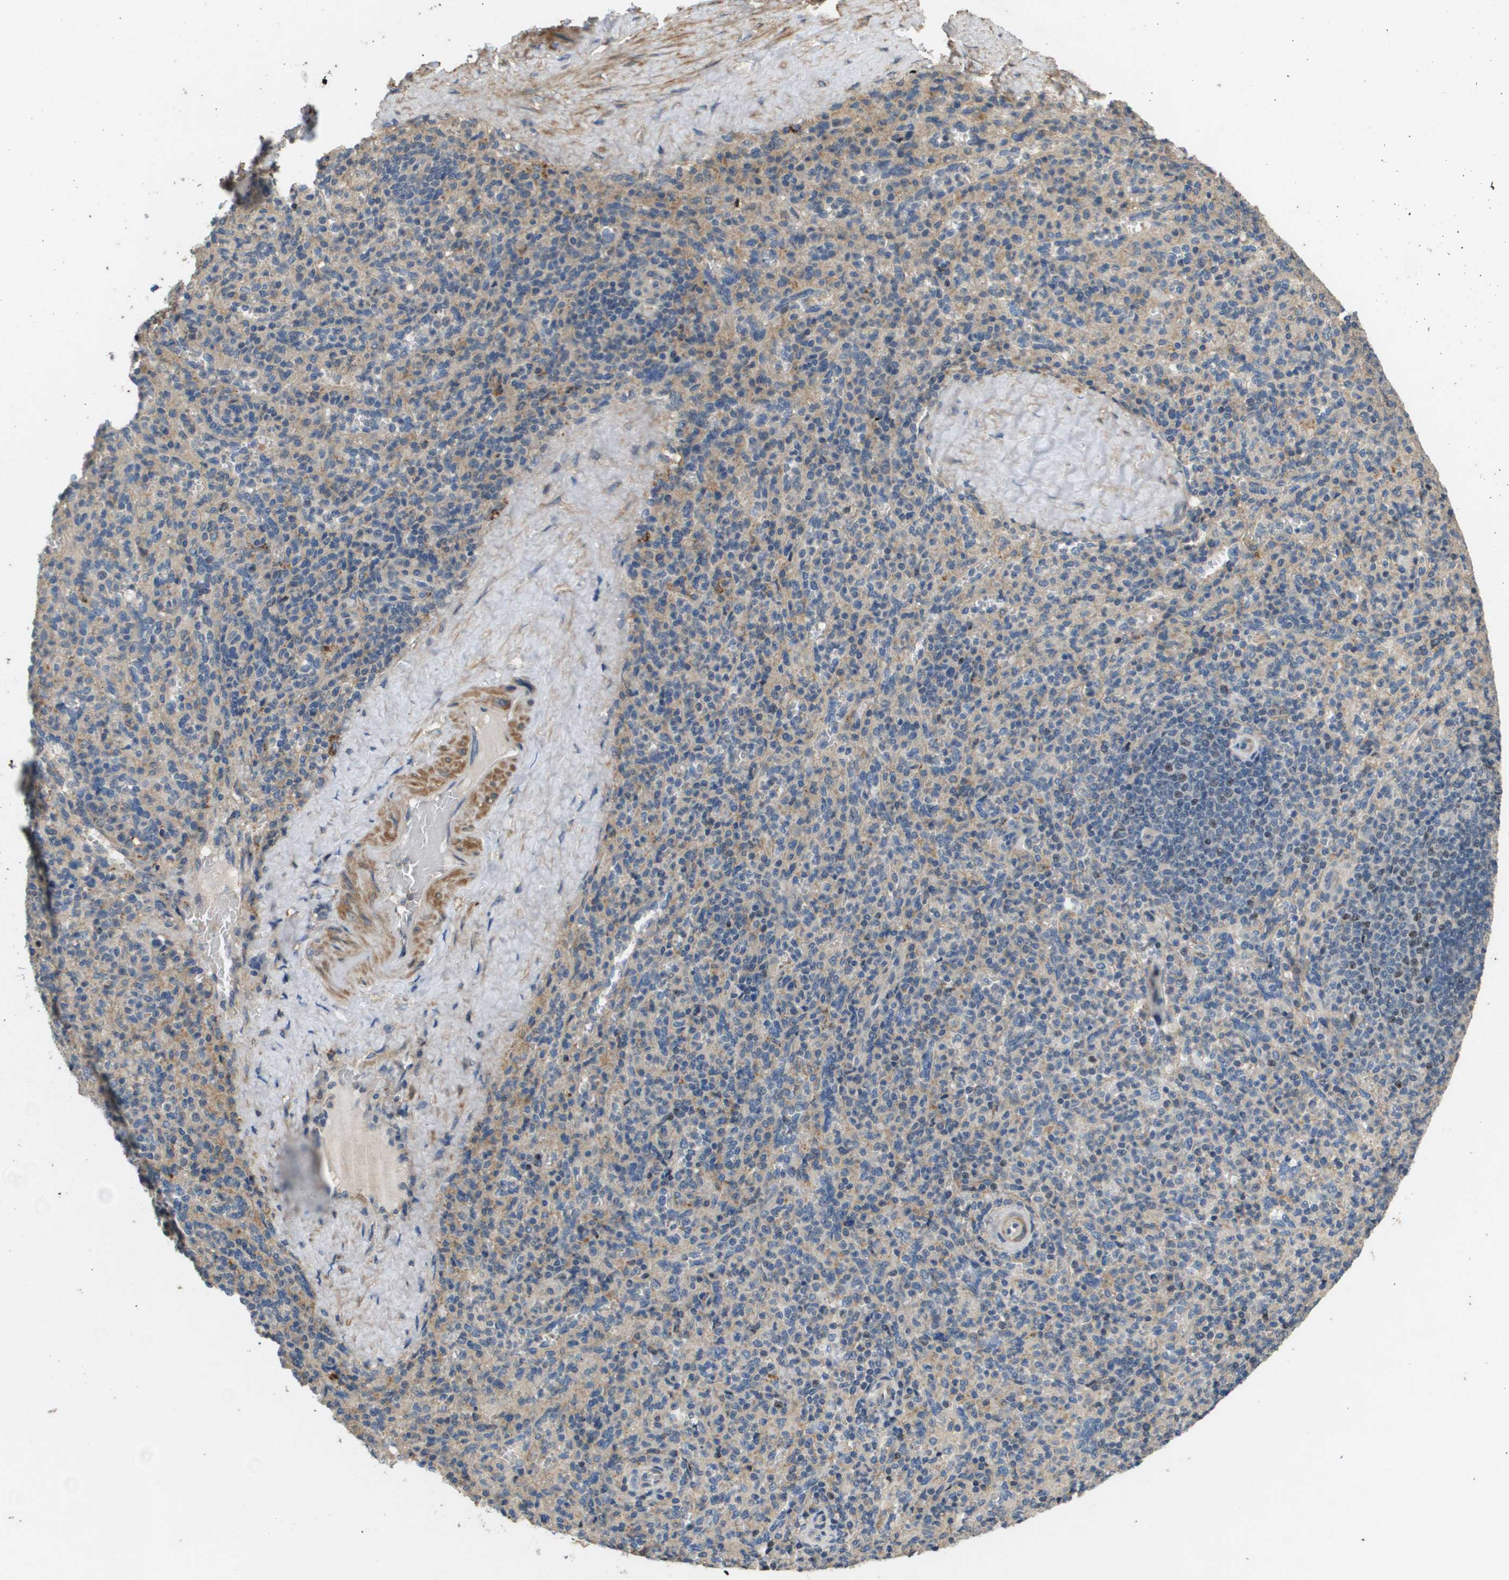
{"staining": {"intensity": "moderate", "quantity": "25%-75%", "location": "cytoplasmic/membranous"}, "tissue": "spleen", "cell_type": "Cells in red pulp", "image_type": "normal", "snomed": [{"axis": "morphology", "description": "Normal tissue, NOS"}, {"axis": "topography", "description": "Spleen"}], "caption": "Protein analysis of unremarkable spleen demonstrates moderate cytoplasmic/membranous expression in approximately 25%-75% of cells in red pulp. (DAB (3,3'-diaminobenzidine) IHC, brown staining for protein, blue staining for nuclei).", "gene": "KRT23", "patient": {"sex": "male", "age": 36}}